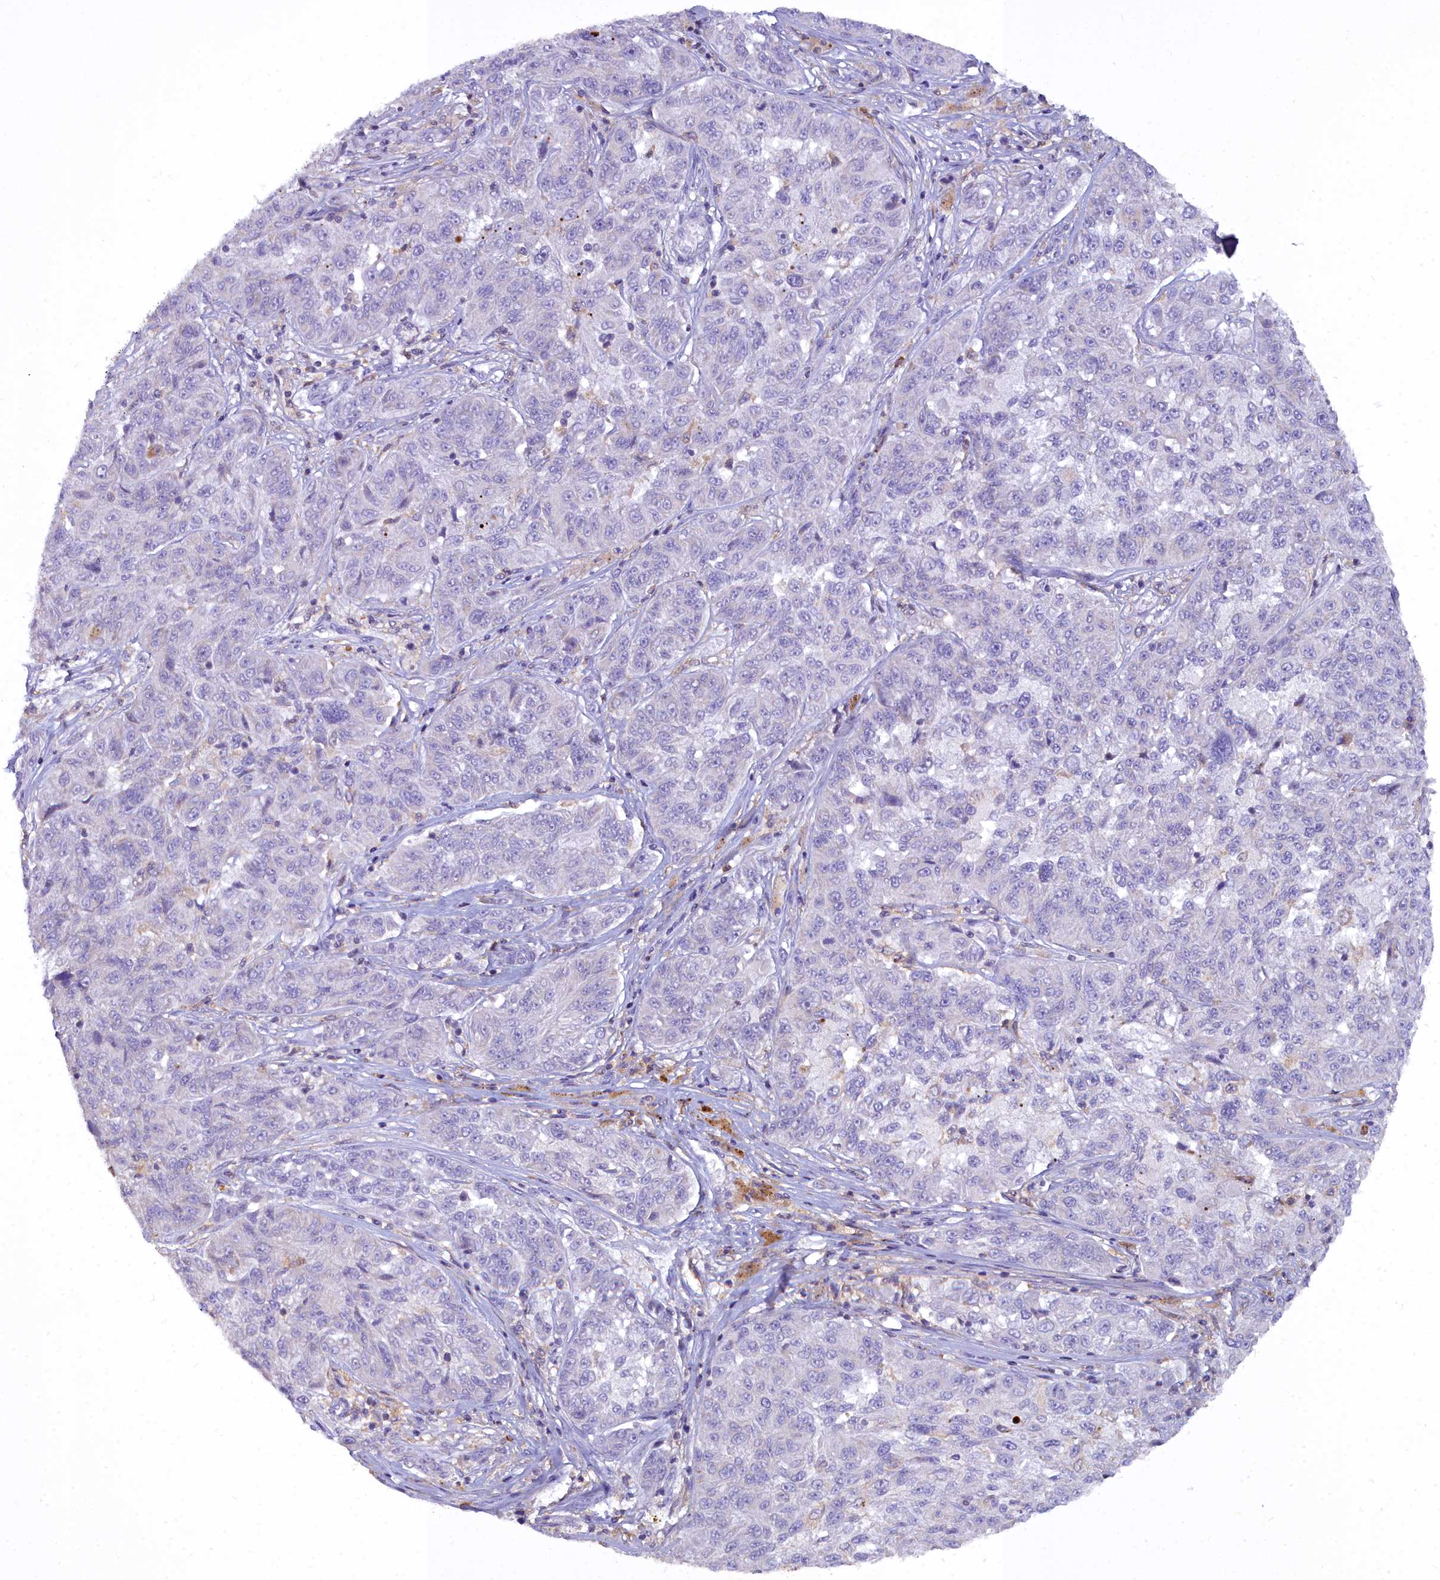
{"staining": {"intensity": "negative", "quantity": "none", "location": "none"}, "tissue": "melanoma", "cell_type": "Tumor cells", "image_type": "cancer", "snomed": [{"axis": "morphology", "description": "Malignant melanoma, NOS"}, {"axis": "topography", "description": "Skin"}], "caption": "The IHC image has no significant expression in tumor cells of melanoma tissue. Brightfield microscopy of immunohistochemistry stained with DAB (brown) and hematoxylin (blue), captured at high magnification.", "gene": "BLNK", "patient": {"sex": "male", "age": 53}}